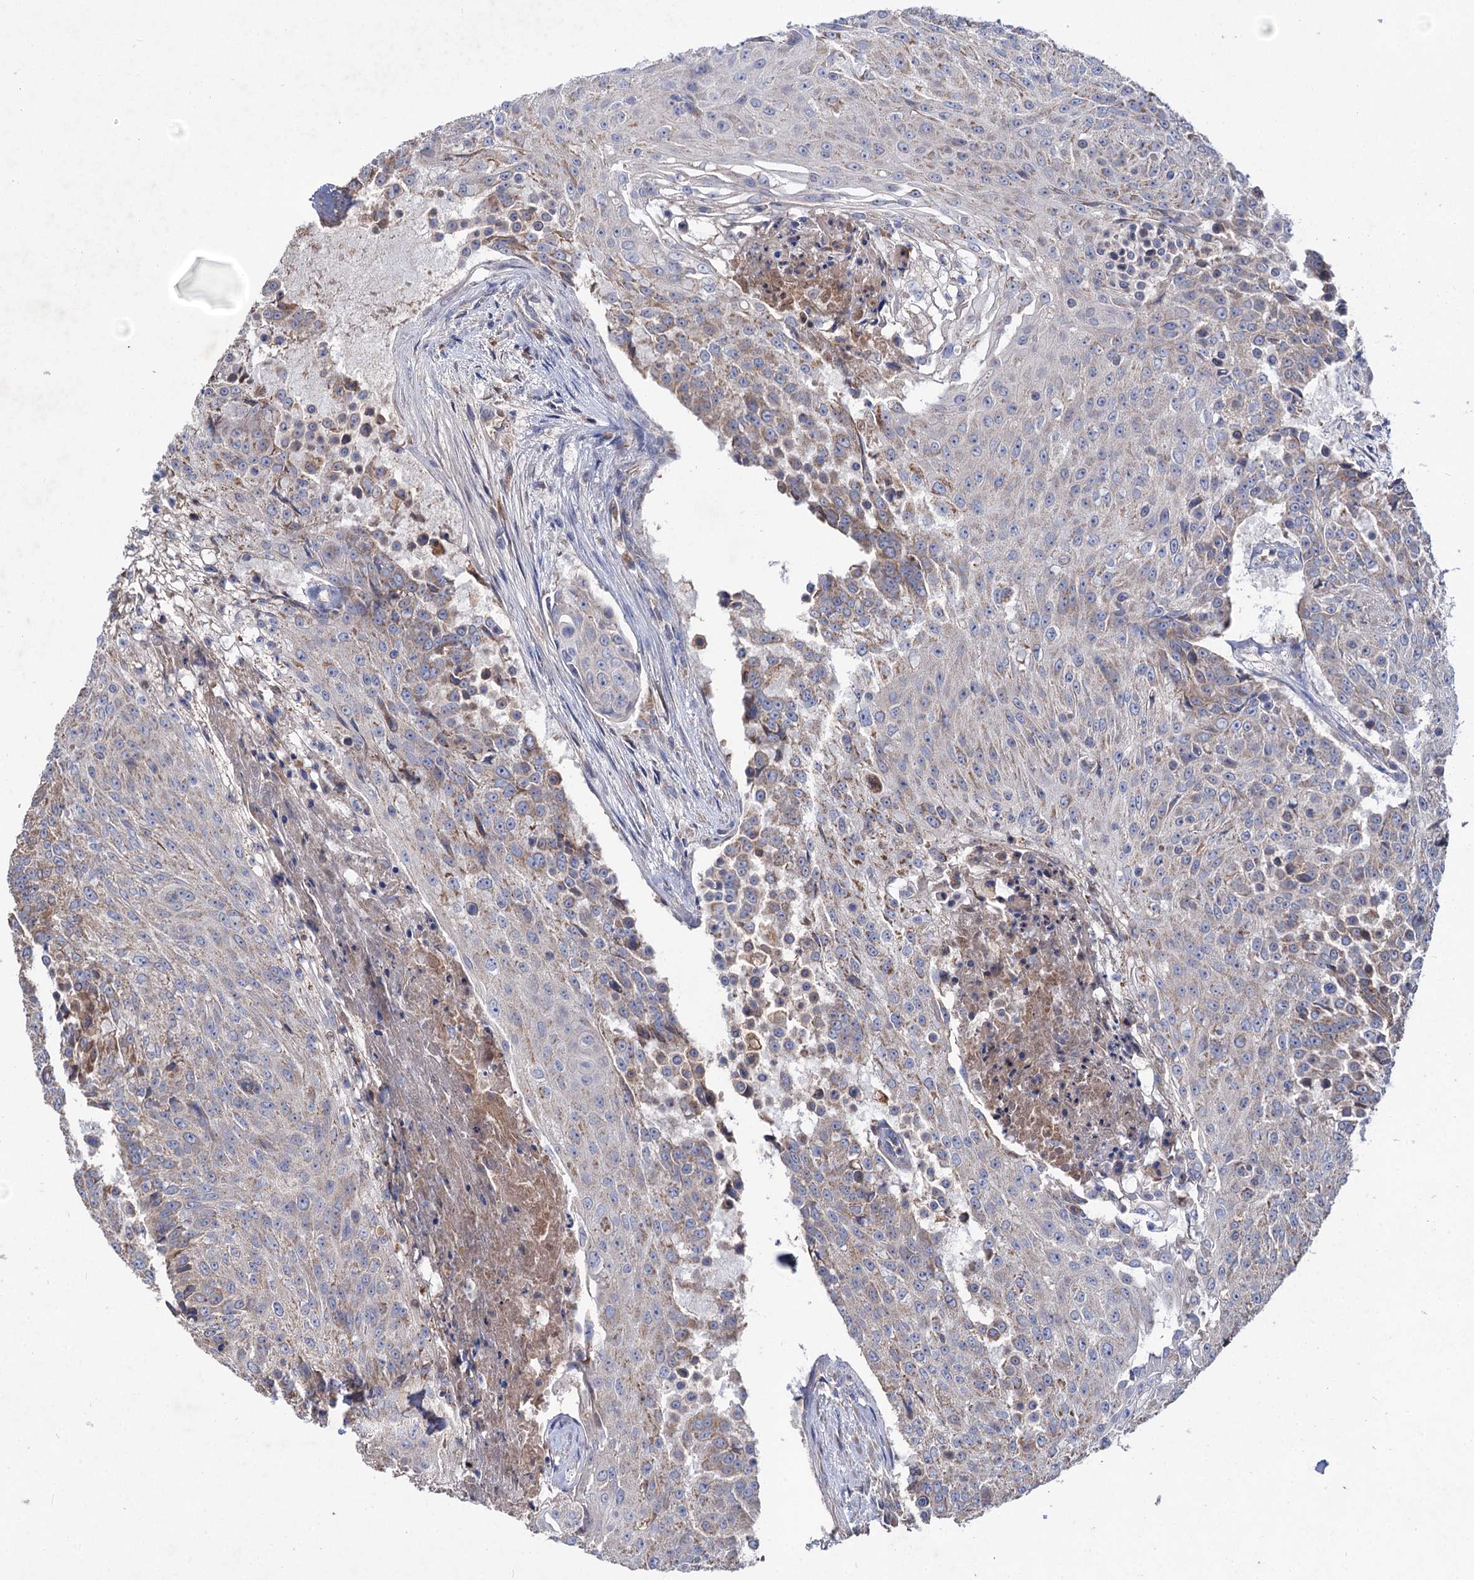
{"staining": {"intensity": "weak", "quantity": "25%-75%", "location": "cytoplasmic/membranous"}, "tissue": "urothelial cancer", "cell_type": "Tumor cells", "image_type": "cancer", "snomed": [{"axis": "morphology", "description": "Urothelial carcinoma, High grade"}, {"axis": "topography", "description": "Urinary bladder"}], "caption": "Tumor cells exhibit low levels of weak cytoplasmic/membranous staining in about 25%-75% of cells in urothelial cancer.", "gene": "CLPB", "patient": {"sex": "female", "age": 63}}